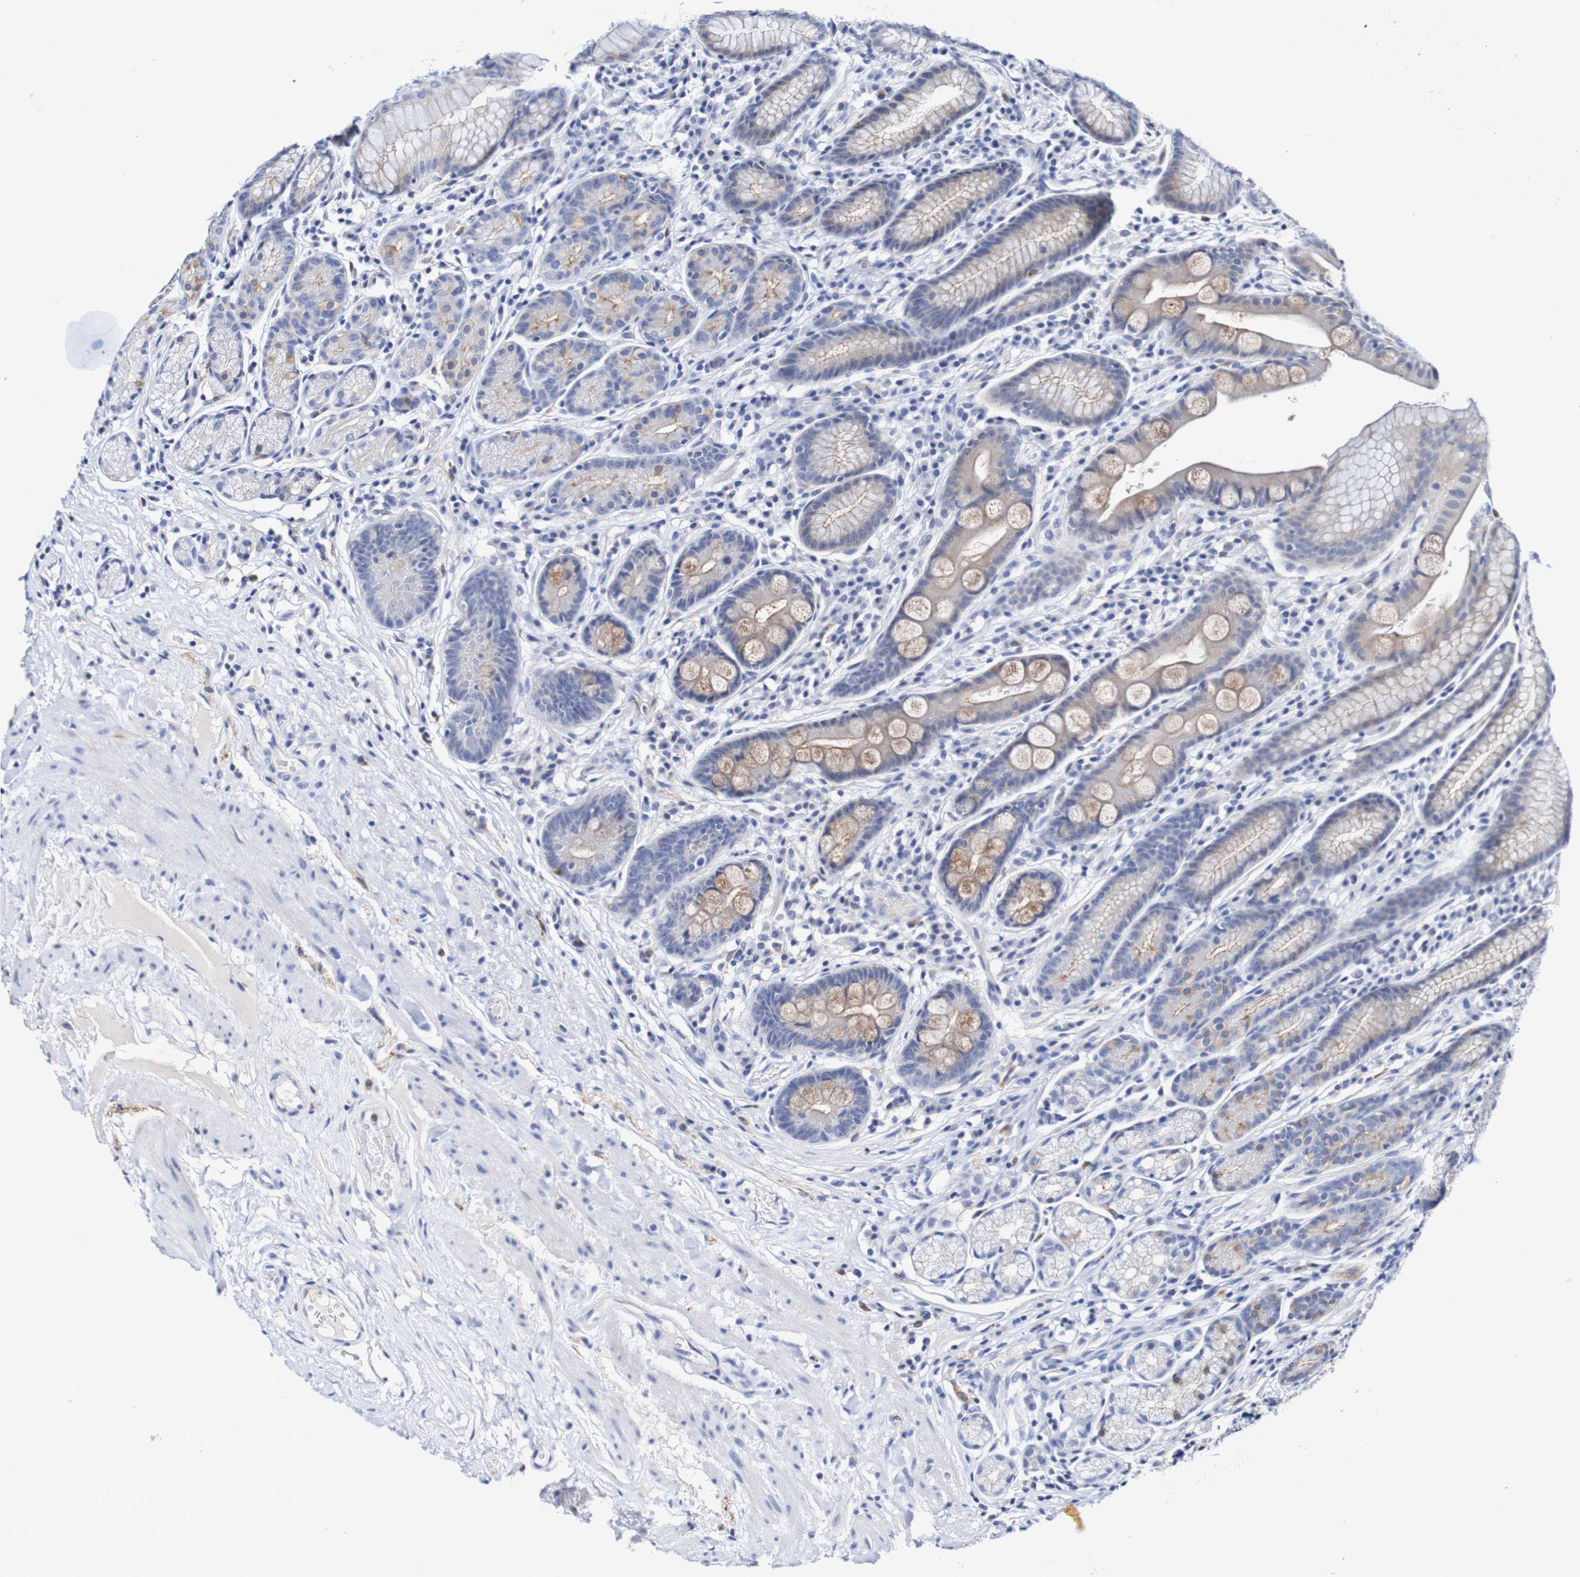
{"staining": {"intensity": "moderate", "quantity": "25%-75%", "location": "cytoplasmic/membranous"}, "tissue": "stomach", "cell_type": "Glandular cells", "image_type": "normal", "snomed": [{"axis": "morphology", "description": "Normal tissue, NOS"}, {"axis": "topography", "description": "Stomach, lower"}], "caption": "Glandular cells exhibit medium levels of moderate cytoplasmic/membranous expression in approximately 25%-75% of cells in normal stomach. The staining is performed using DAB (3,3'-diaminobenzidine) brown chromogen to label protein expression. The nuclei are counter-stained blue using hematoxylin.", "gene": "SEZ6", "patient": {"sex": "male", "age": 52}}